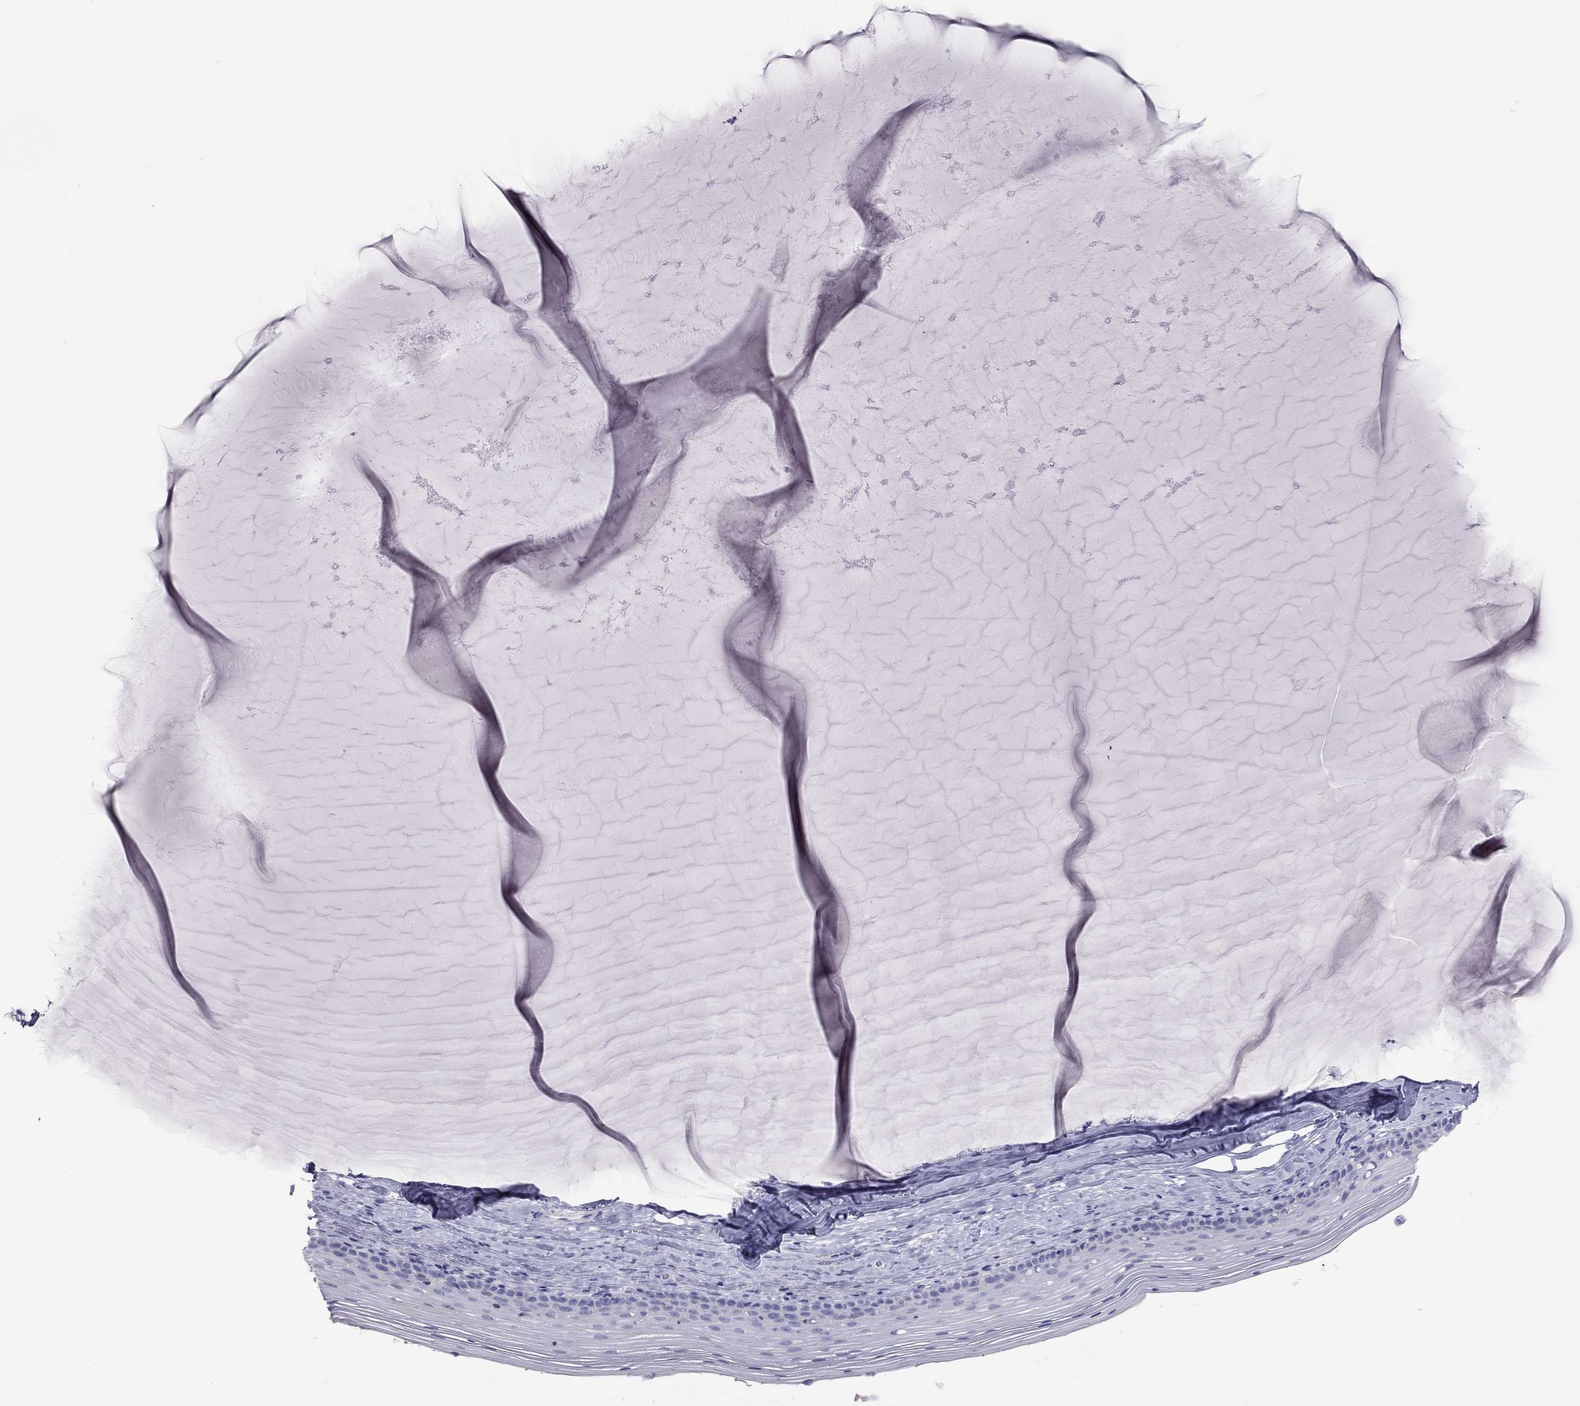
{"staining": {"intensity": "negative", "quantity": "none", "location": "none"}, "tissue": "cervix", "cell_type": "Glandular cells", "image_type": "normal", "snomed": [{"axis": "morphology", "description": "Normal tissue, NOS"}, {"axis": "topography", "description": "Cervix"}], "caption": "Immunohistochemistry (IHC) histopathology image of unremarkable cervix: human cervix stained with DAB (3,3'-diaminobenzidine) displays no significant protein expression in glandular cells.", "gene": "ADCYAP1", "patient": {"sex": "female", "age": 40}}